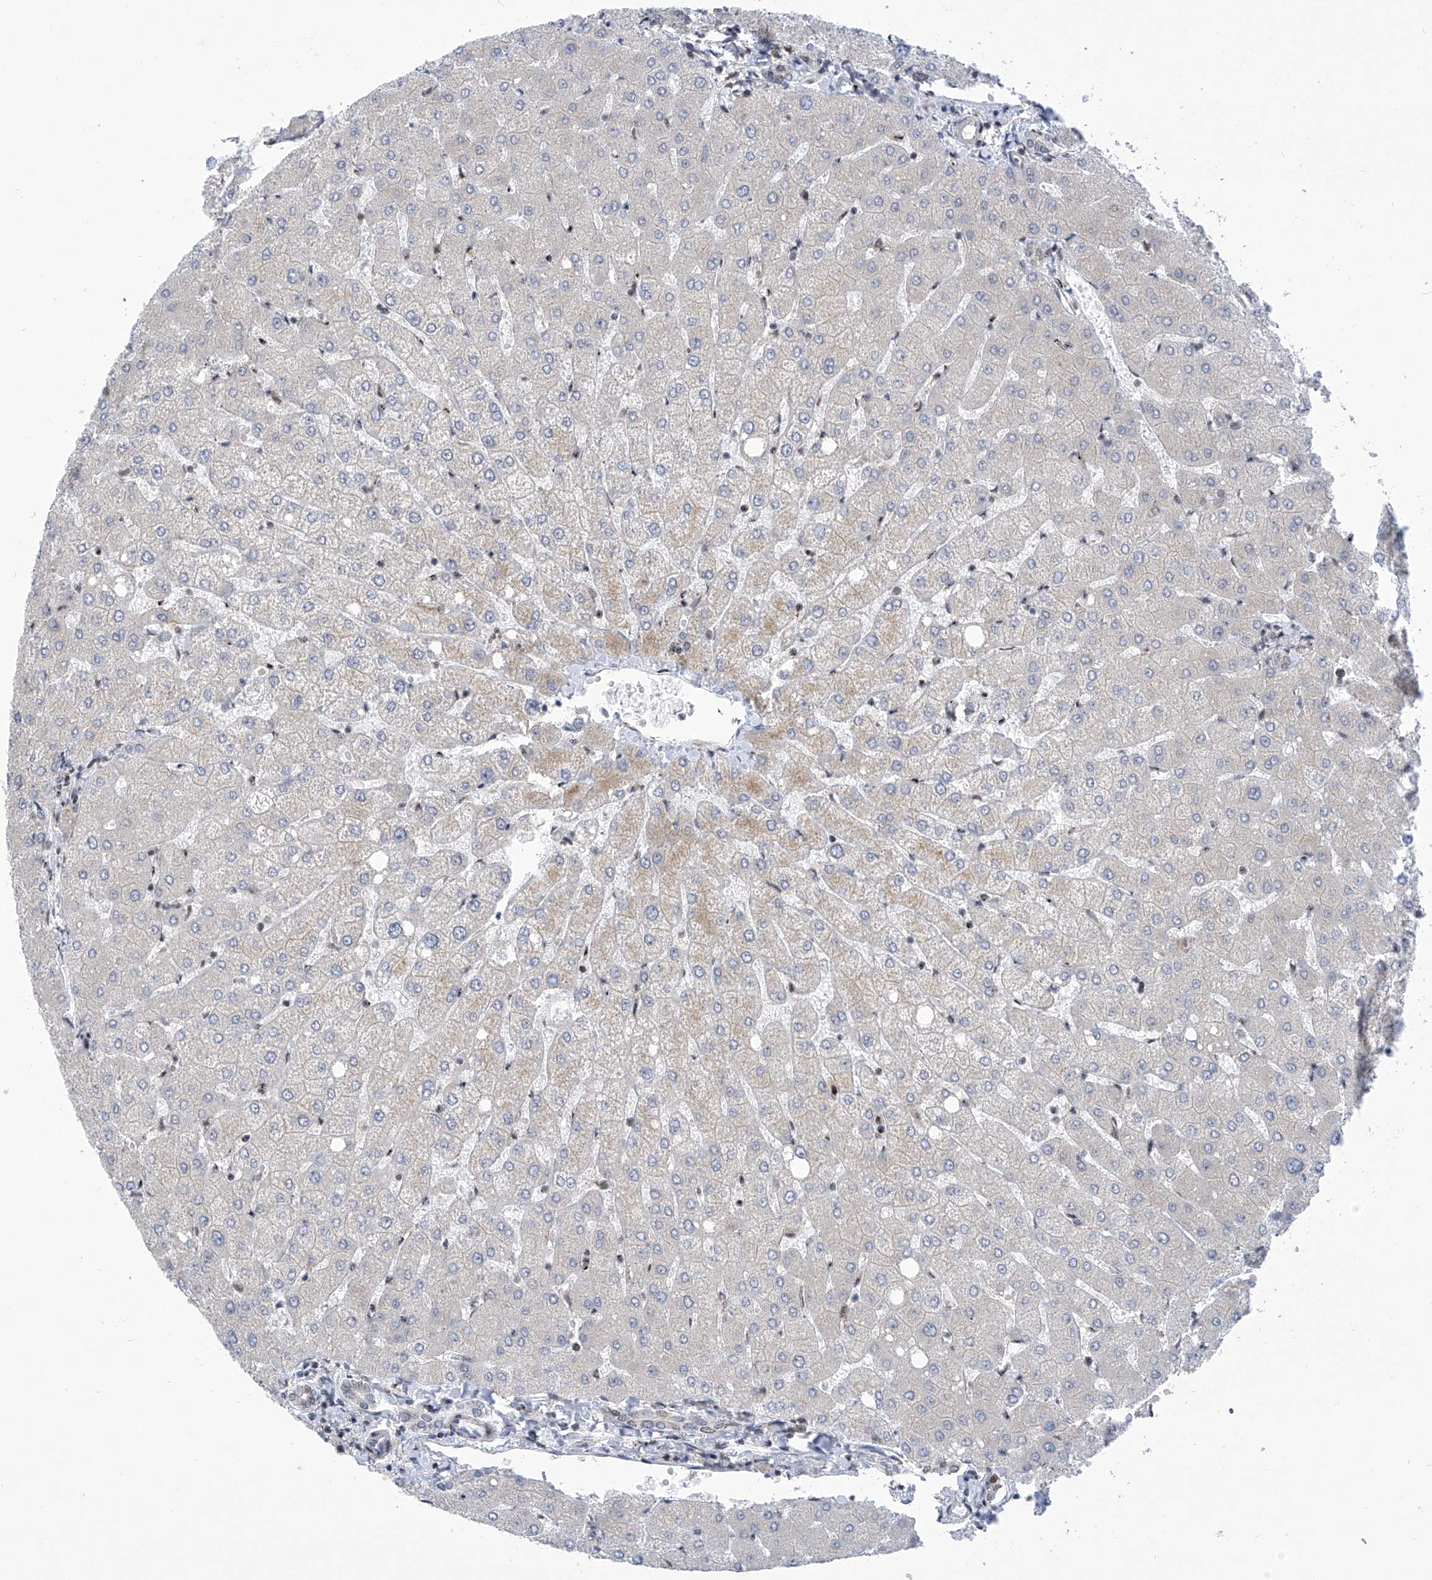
{"staining": {"intensity": "negative", "quantity": "none", "location": "none"}, "tissue": "liver", "cell_type": "Cholangiocytes", "image_type": "normal", "snomed": [{"axis": "morphology", "description": "Normal tissue, NOS"}, {"axis": "topography", "description": "Liver"}], "caption": "Immunohistochemistry (IHC) micrograph of unremarkable human liver stained for a protein (brown), which exhibits no positivity in cholangiocytes. (DAB (3,3'-diaminobenzidine) IHC, high magnification).", "gene": "CEP290", "patient": {"sex": "female", "age": 54}}